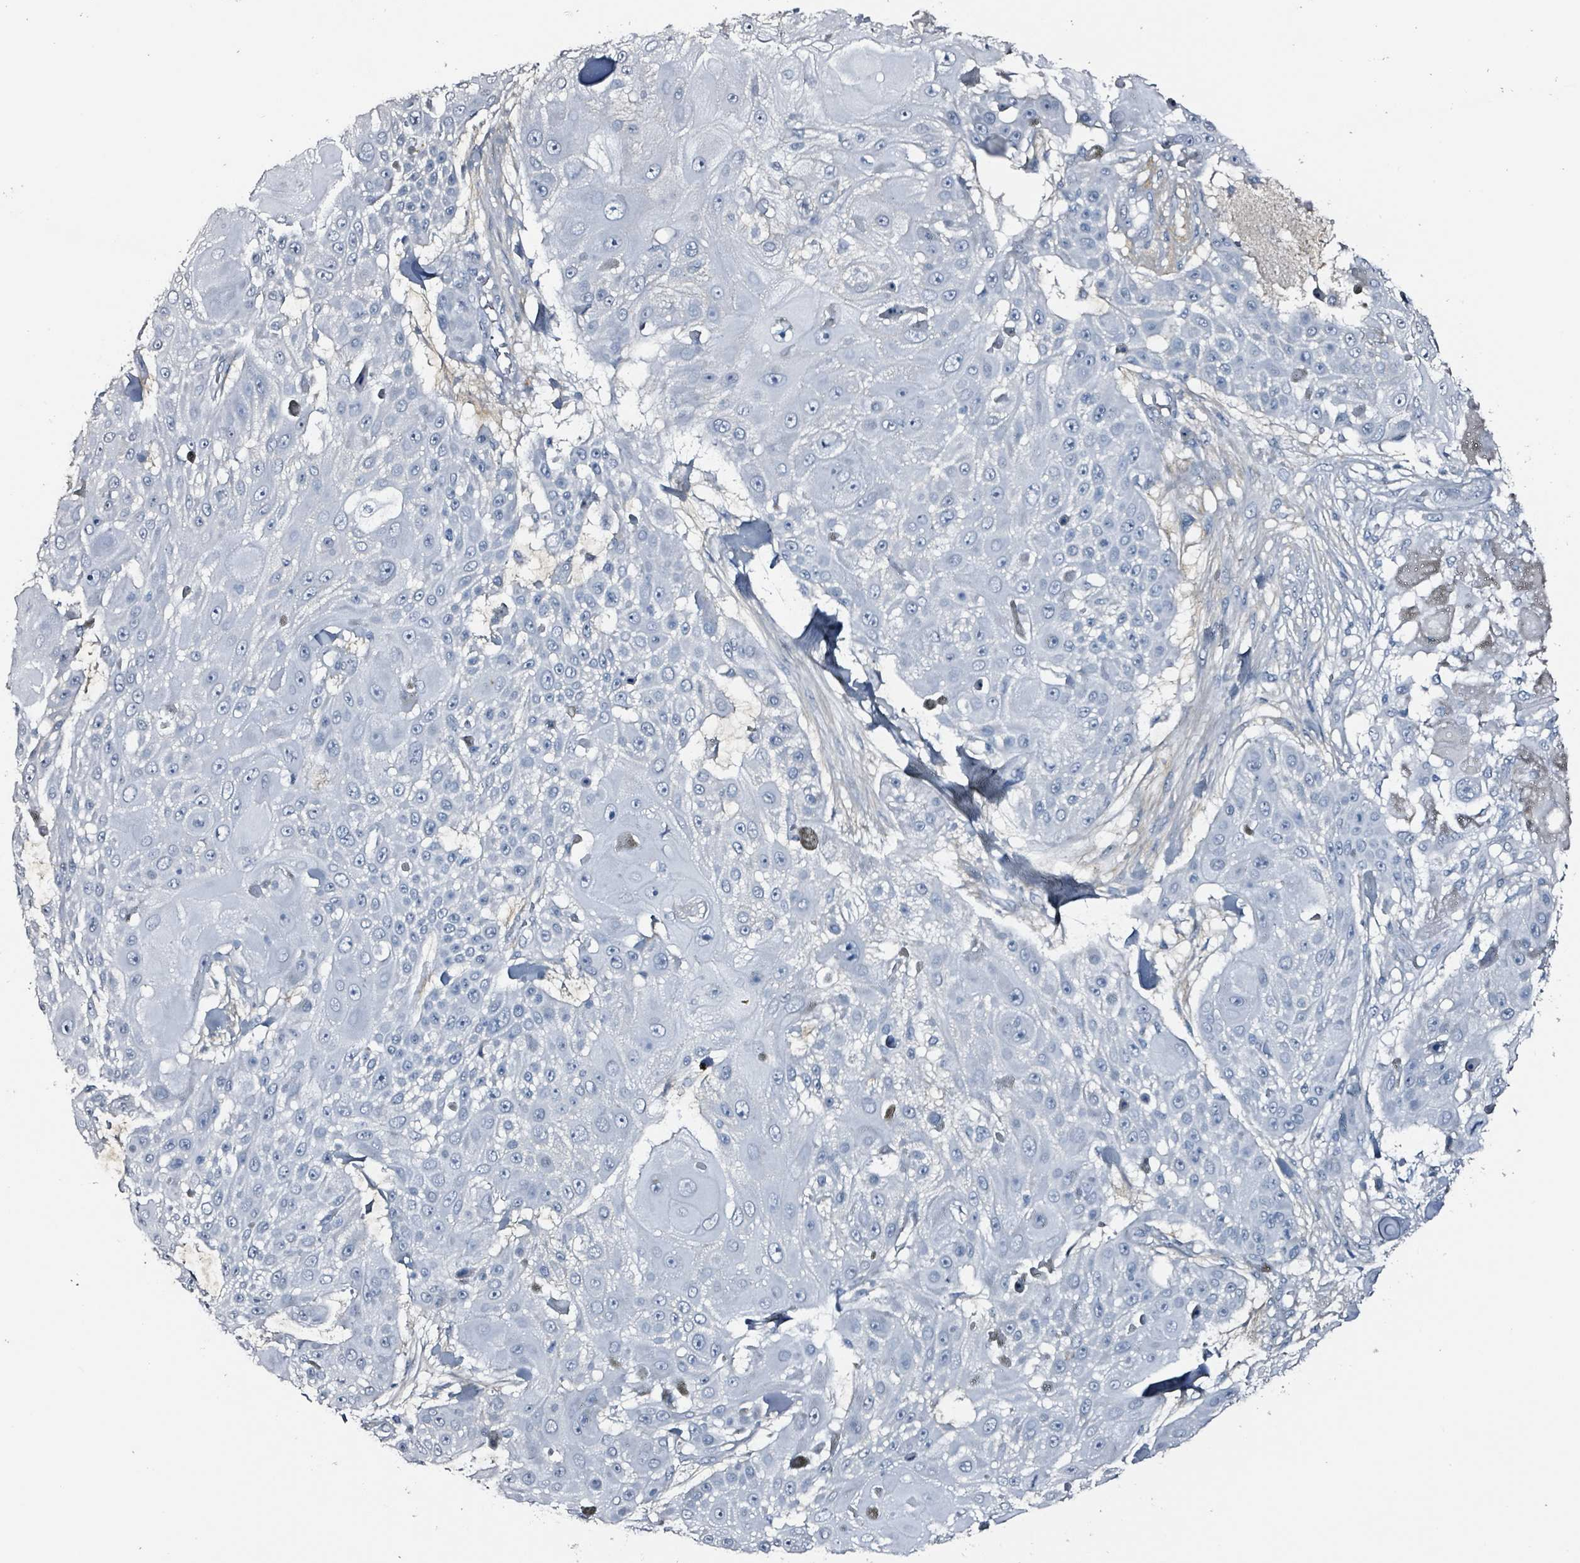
{"staining": {"intensity": "negative", "quantity": "none", "location": "none"}, "tissue": "skin cancer", "cell_type": "Tumor cells", "image_type": "cancer", "snomed": [{"axis": "morphology", "description": "Squamous cell carcinoma, NOS"}, {"axis": "topography", "description": "Skin"}], "caption": "Squamous cell carcinoma (skin) was stained to show a protein in brown. There is no significant staining in tumor cells.", "gene": "CA9", "patient": {"sex": "female", "age": 86}}